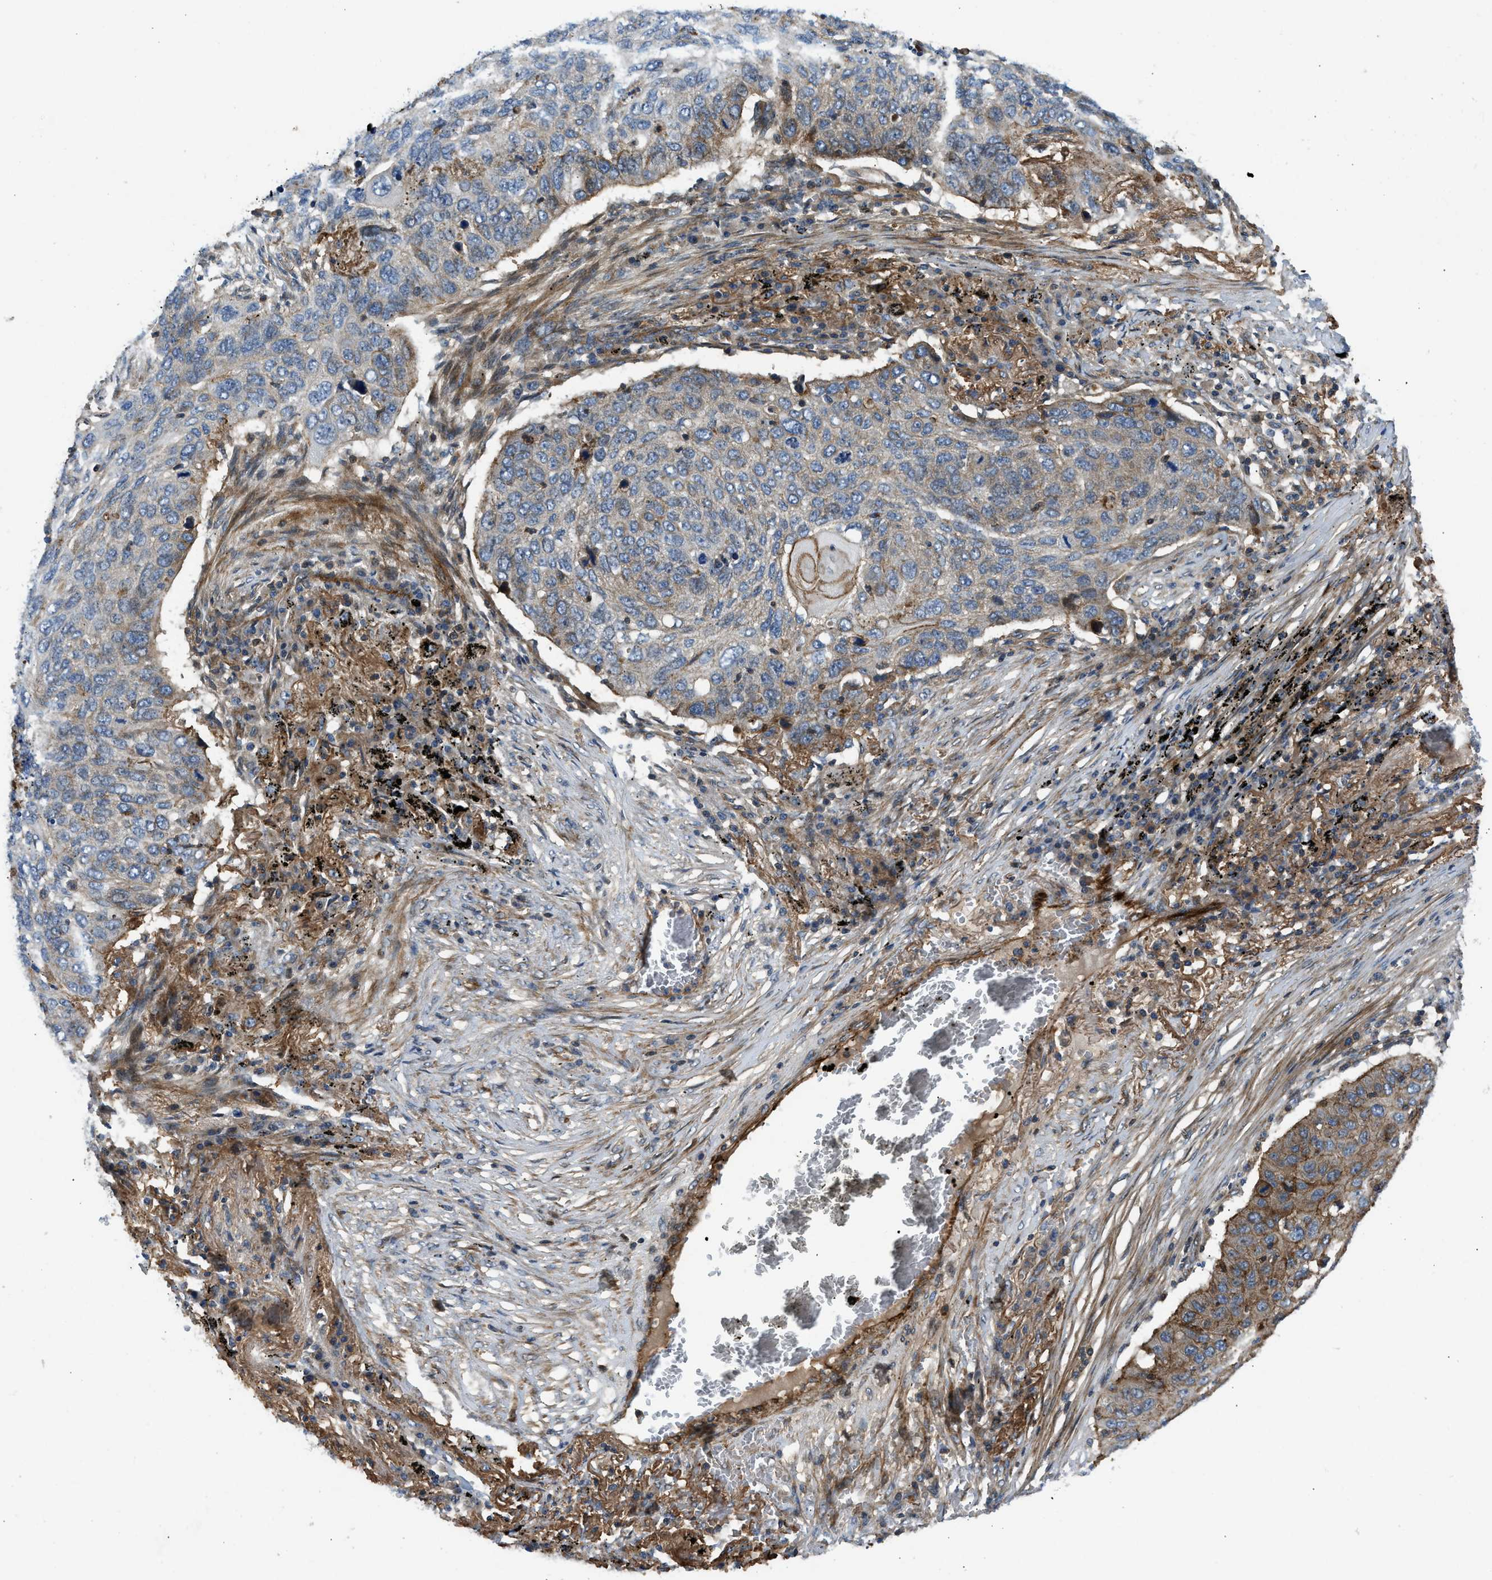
{"staining": {"intensity": "moderate", "quantity": "25%-75%", "location": "cytoplasmic/membranous"}, "tissue": "lung cancer", "cell_type": "Tumor cells", "image_type": "cancer", "snomed": [{"axis": "morphology", "description": "Squamous cell carcinoma, NOS"}, {"axis": "topography", "description": "Lung"}], "caption": "A medium amount of moderate cytoplasmic/membranous expression is present in approximately 25%-75% of tumor cells in lung squamous cell carcinoma tissue.", "gene": "NYNRIN", "patient": {"sex": "female", "age": 63}}